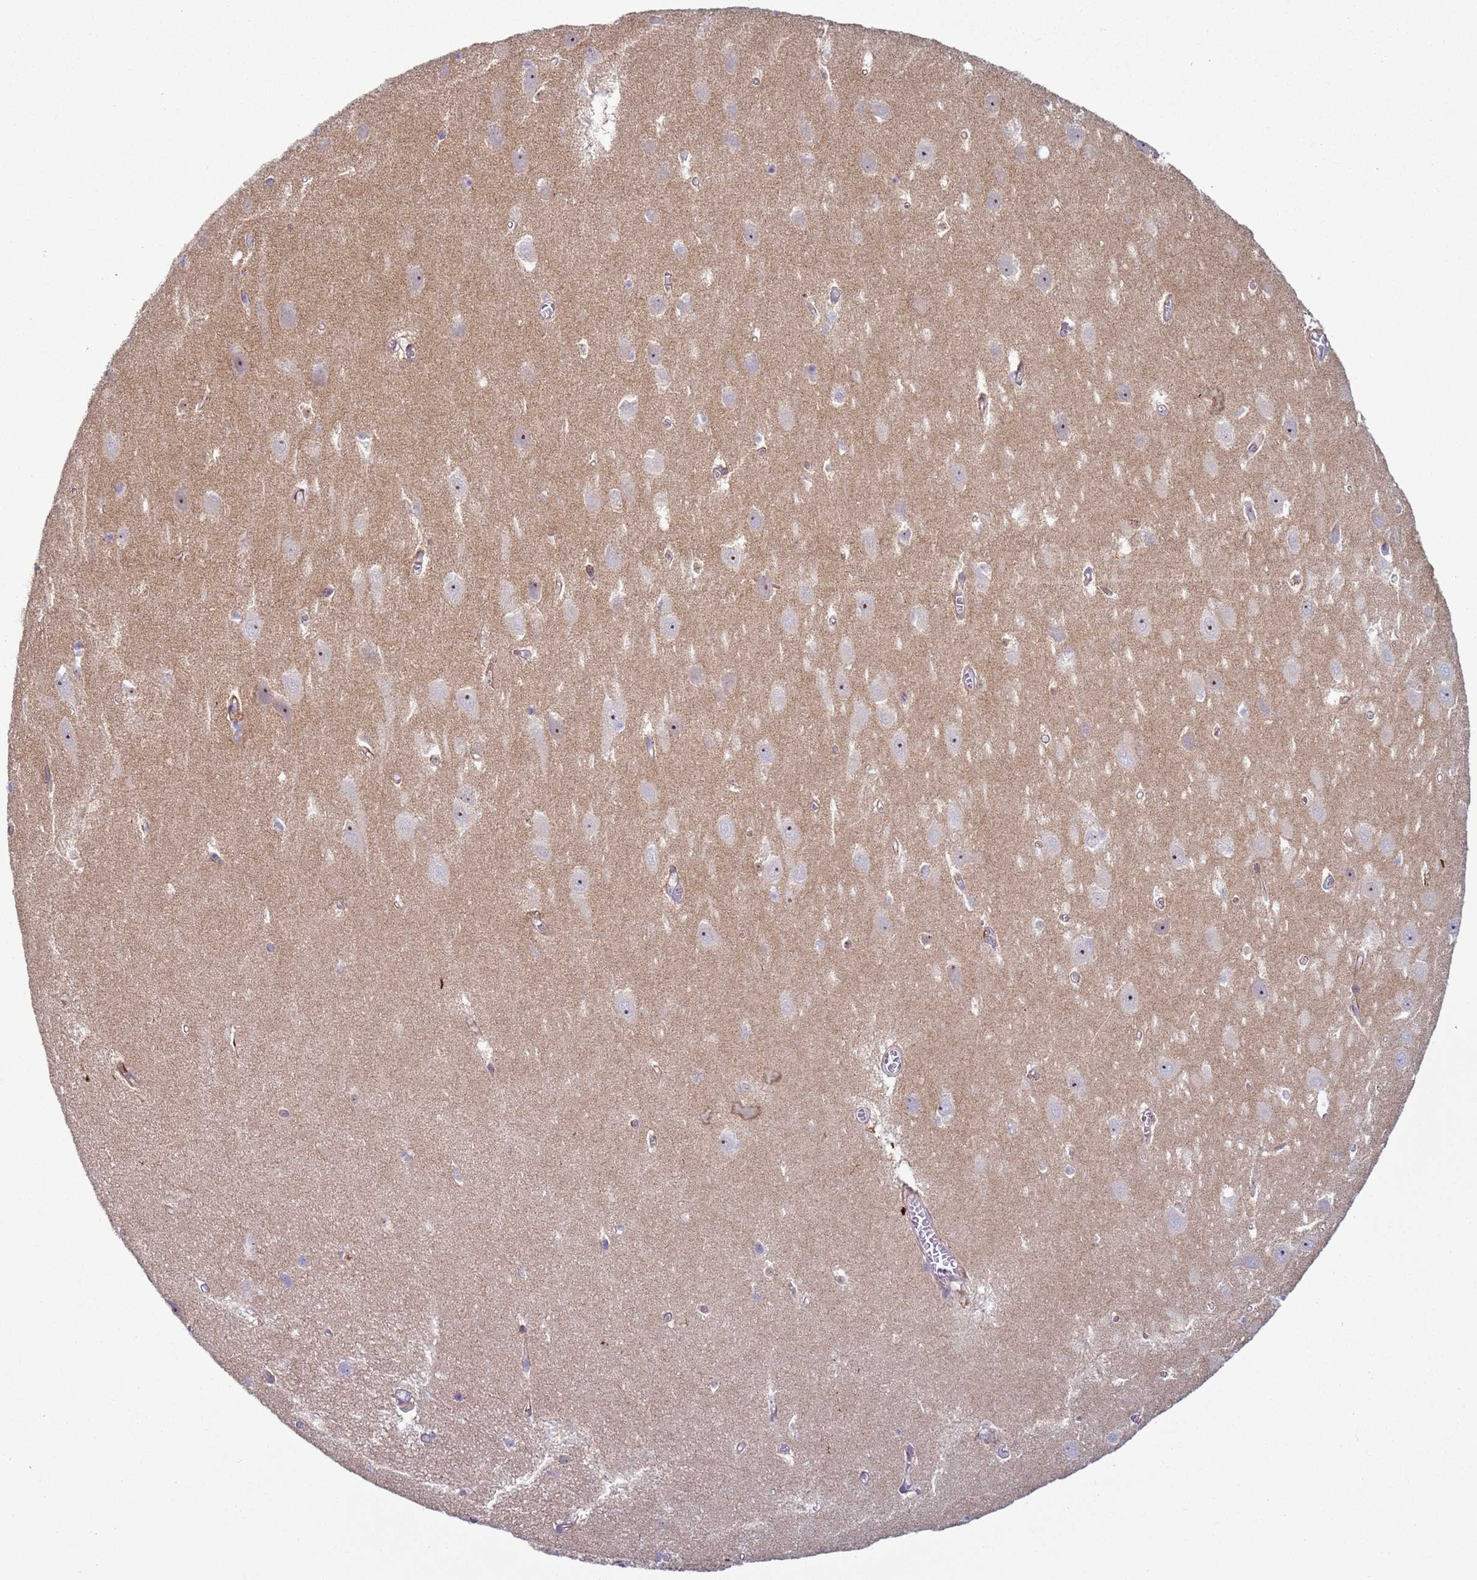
{"staining": {"intensity": "negative", "quantity": "none", "location": "none"}, "tissue": "hippocampus", "cell_type": "Glial cells", "image_type": "normal", "snomed": [{"axis": "morphology", "description": "Normal tissue, NOS"}, {"axis": "topography", "description": "Hippocampus"}], "caption": "Glial cells show no significant protein positivity in normal hippocampus. (DAB immunohistochemistry (IHC) with hematoxylin counter stain).", "gene": "HEATR1", "patient": {"sex": "female", "age": 64}}